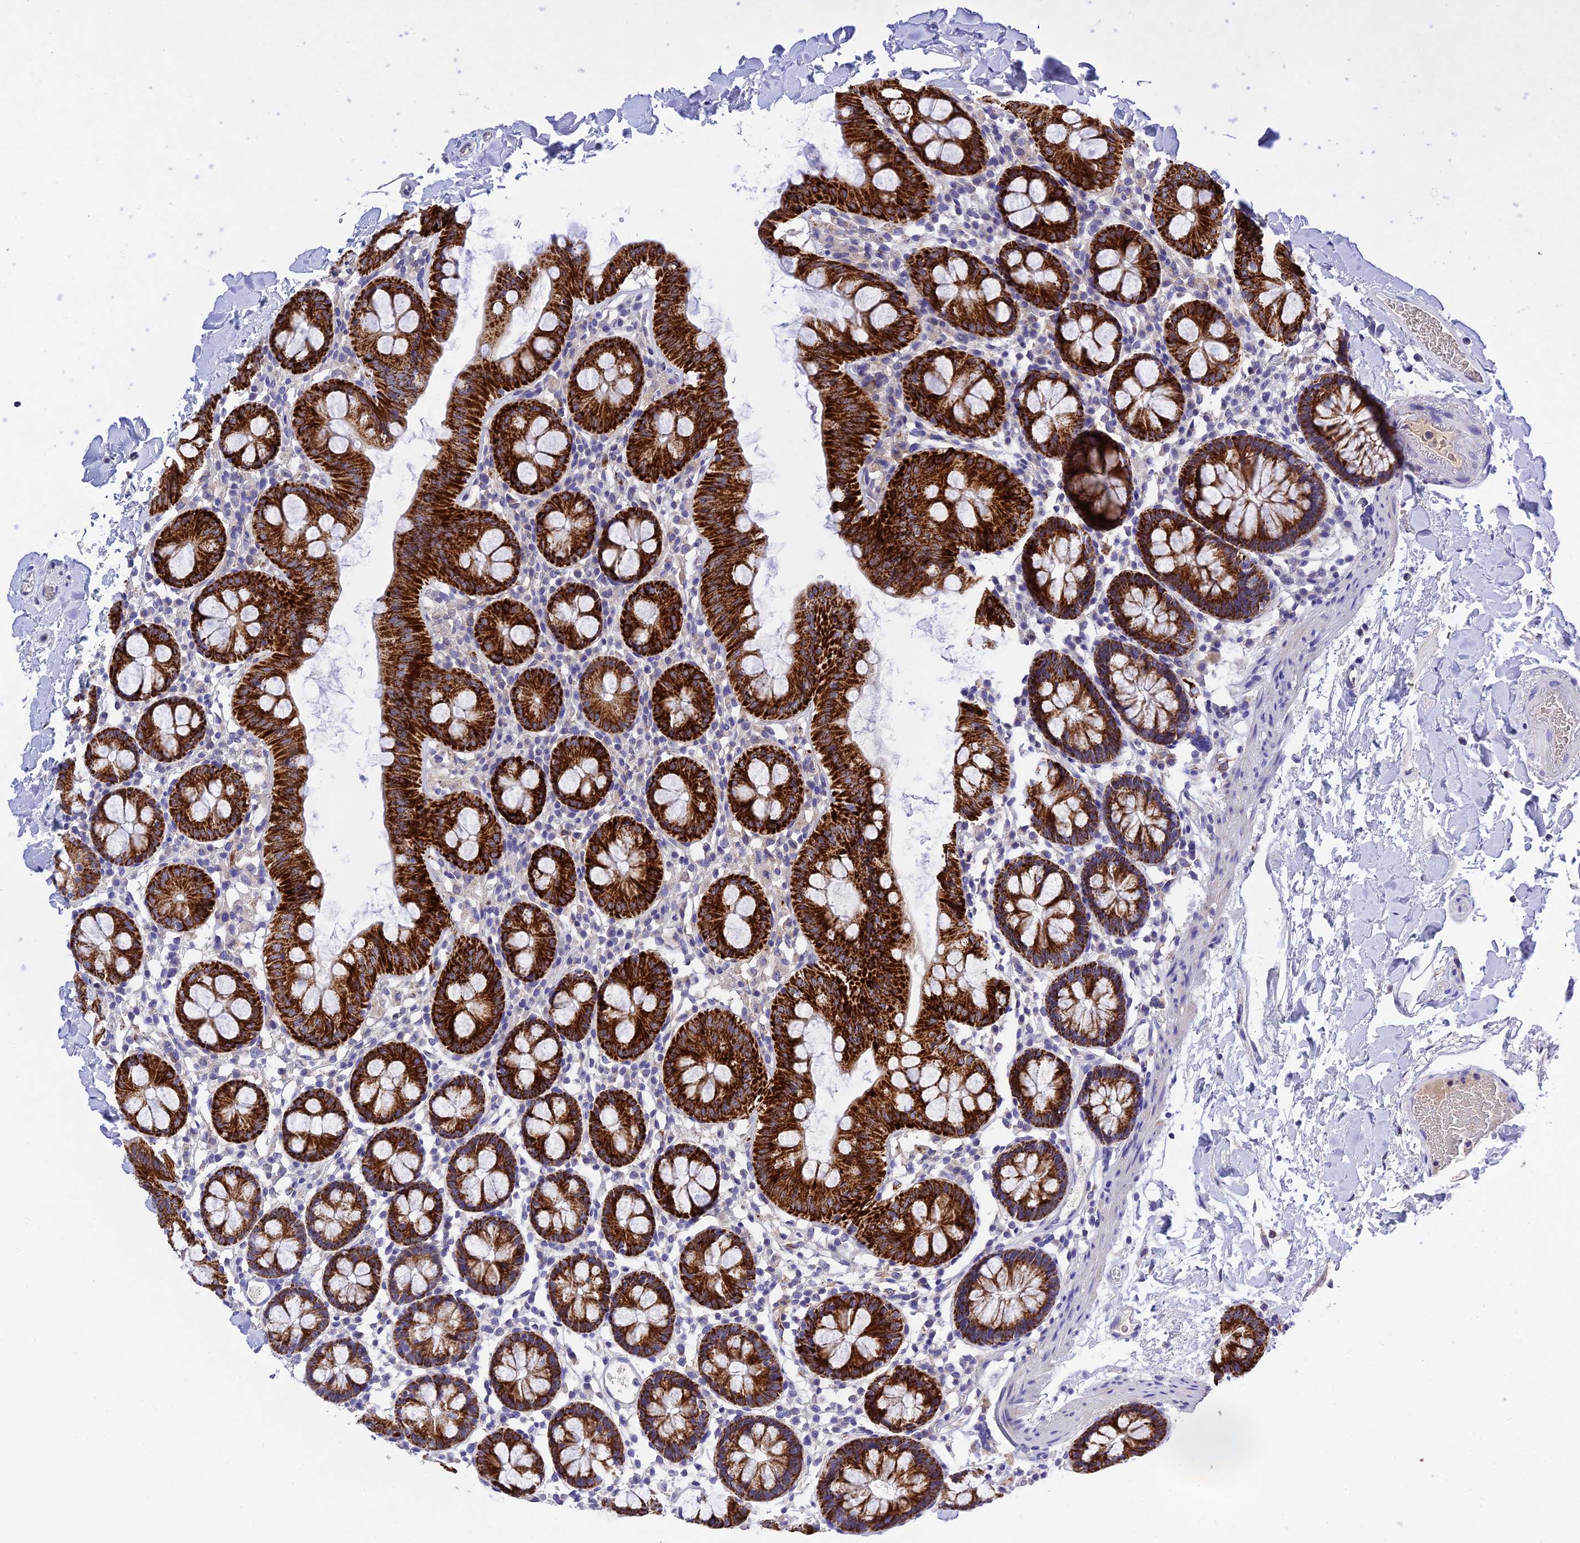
{"staining": {"intensity": "negative", "quantity": "none", "location": "none"}, "tissue": "colon", "cell_type": "Endothelial cells", "image_type": "normal", "snomed": [{"axis": "morphology", "description": "Normal tissue, NOS"}, {"axis": "topography", "description": "Colon"}], "caption": "Immunohistochemical staining of unremarkable colon shows no significant expression in endothelial cells.", "gene": "MS4A5", "patient": {"sex": "male", "age": 75}}